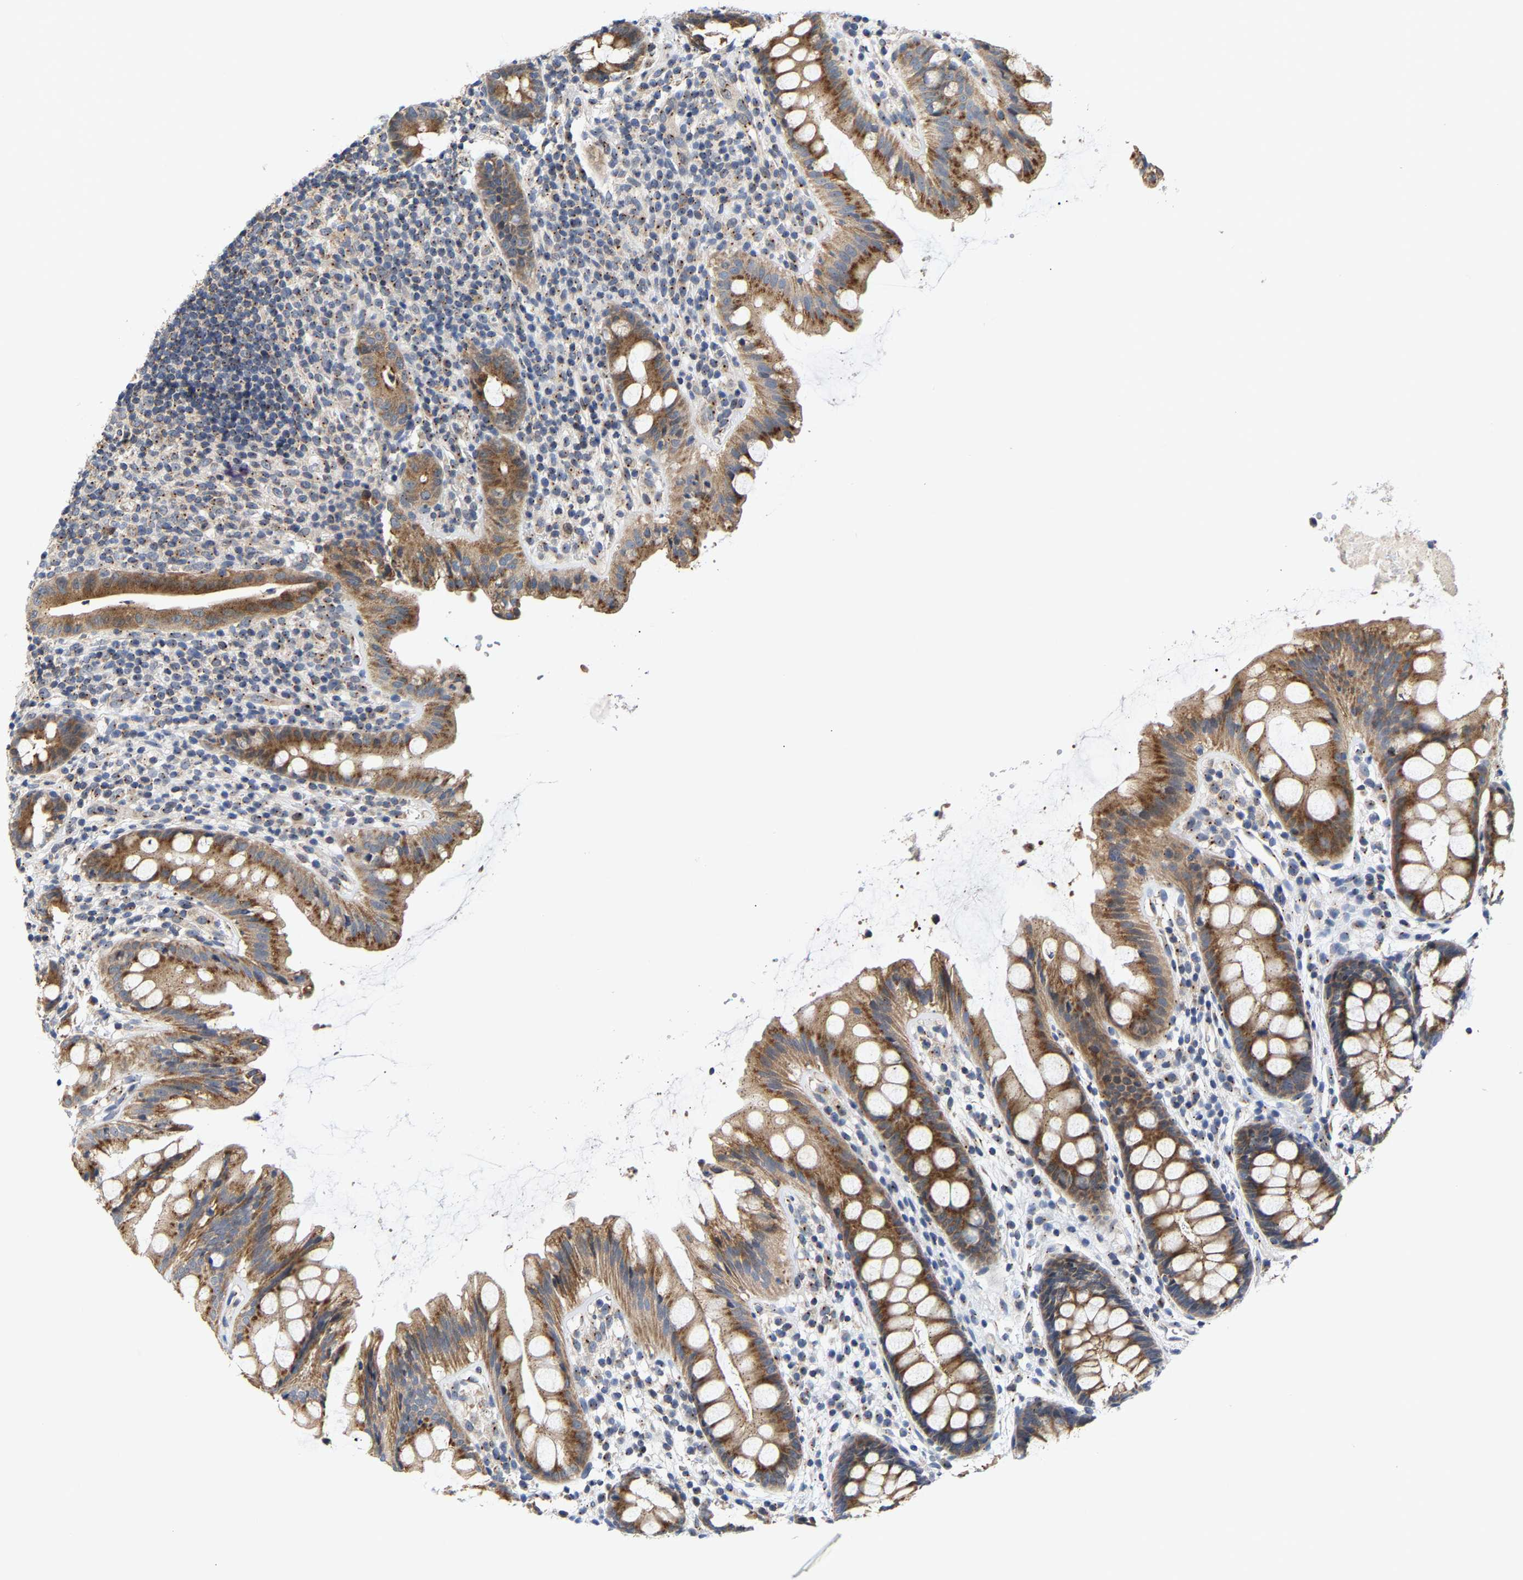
{"staining": {"intensity": "moderate", "quantity": ">75%", "location": "cytoplasmic/membranous"}, "tissue": "rectum", "cell_type": "Glandular cells", "image_type": "normal", "snomed": [{"axis": "morphology", "description": "Normal tissue, NOS"}, {"axis": "topography", "description": "Rectum"}], "caption": "Protein analysis of benign rectum demonstrates moderate cytoplasmic/membranous expression in about >75% of glandular cells. Immunohistochemistry (ihc) stains the protein of interest in brown and the nuclei are stained blue.", "gene": "PCNT", "patient": {"sex": "female", "age": 65}}